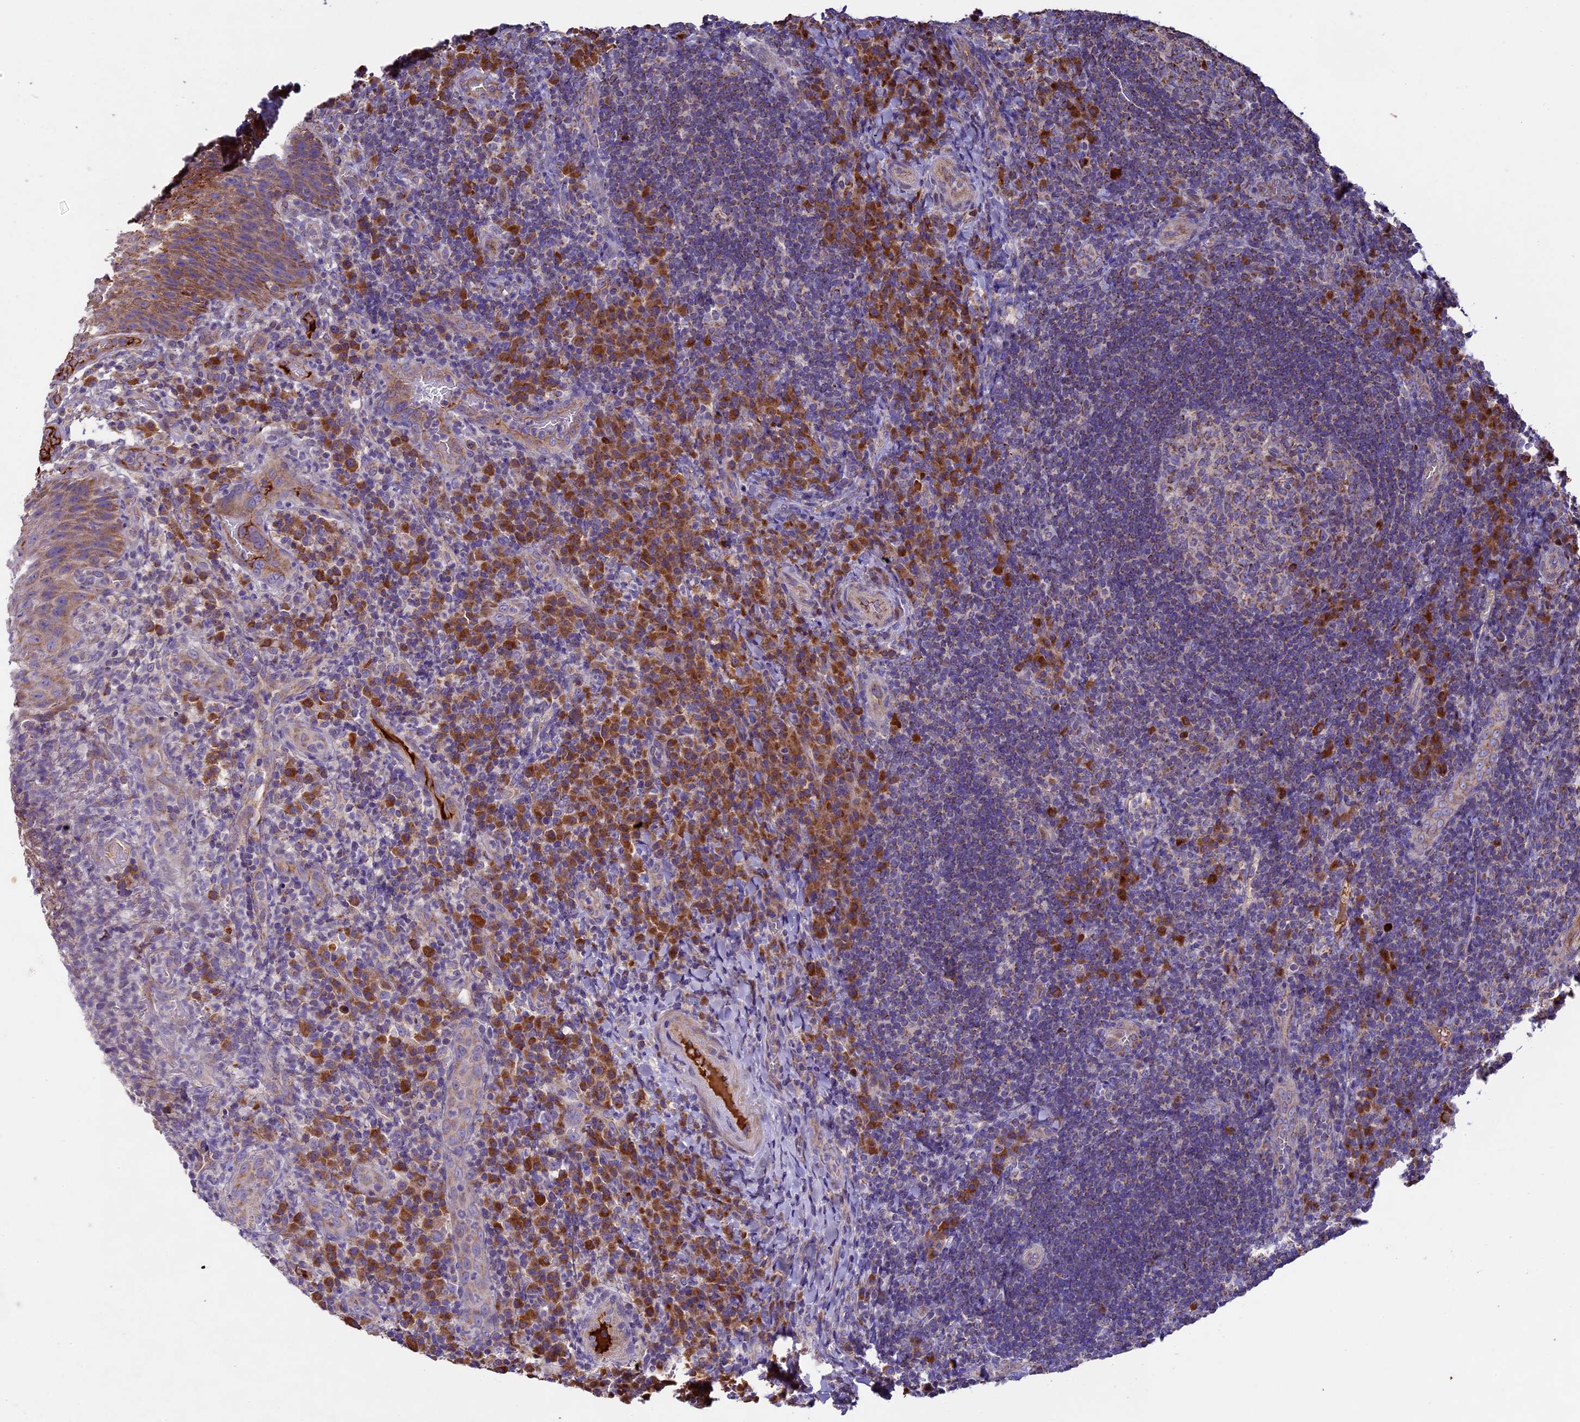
{"staining": {"intensity": "moderate", "quantity": "<25%", "location": "cytoplasmic/membranous"}, "tissue": "tonsil", "cell_type": "Germinal center cells", "image_type": "normal", "snomed": [{"axis": "morphology", "description": "Normal tissue, NOS"}, {"axis": "topography", "description": "Tonsil"}], "caption": "The image displays immunohistochemical staining of unremarkable tonsil. There is moderate cytoplasmic/membranous staining is appreciated in about <25% of germinal center cells. (DAB (3,3'-diaminobenzidine) = brown stain, brightfield microscopy at high magnification).", "gene": "OCEL1", "patient": {"sex": "male", "age": 17}}